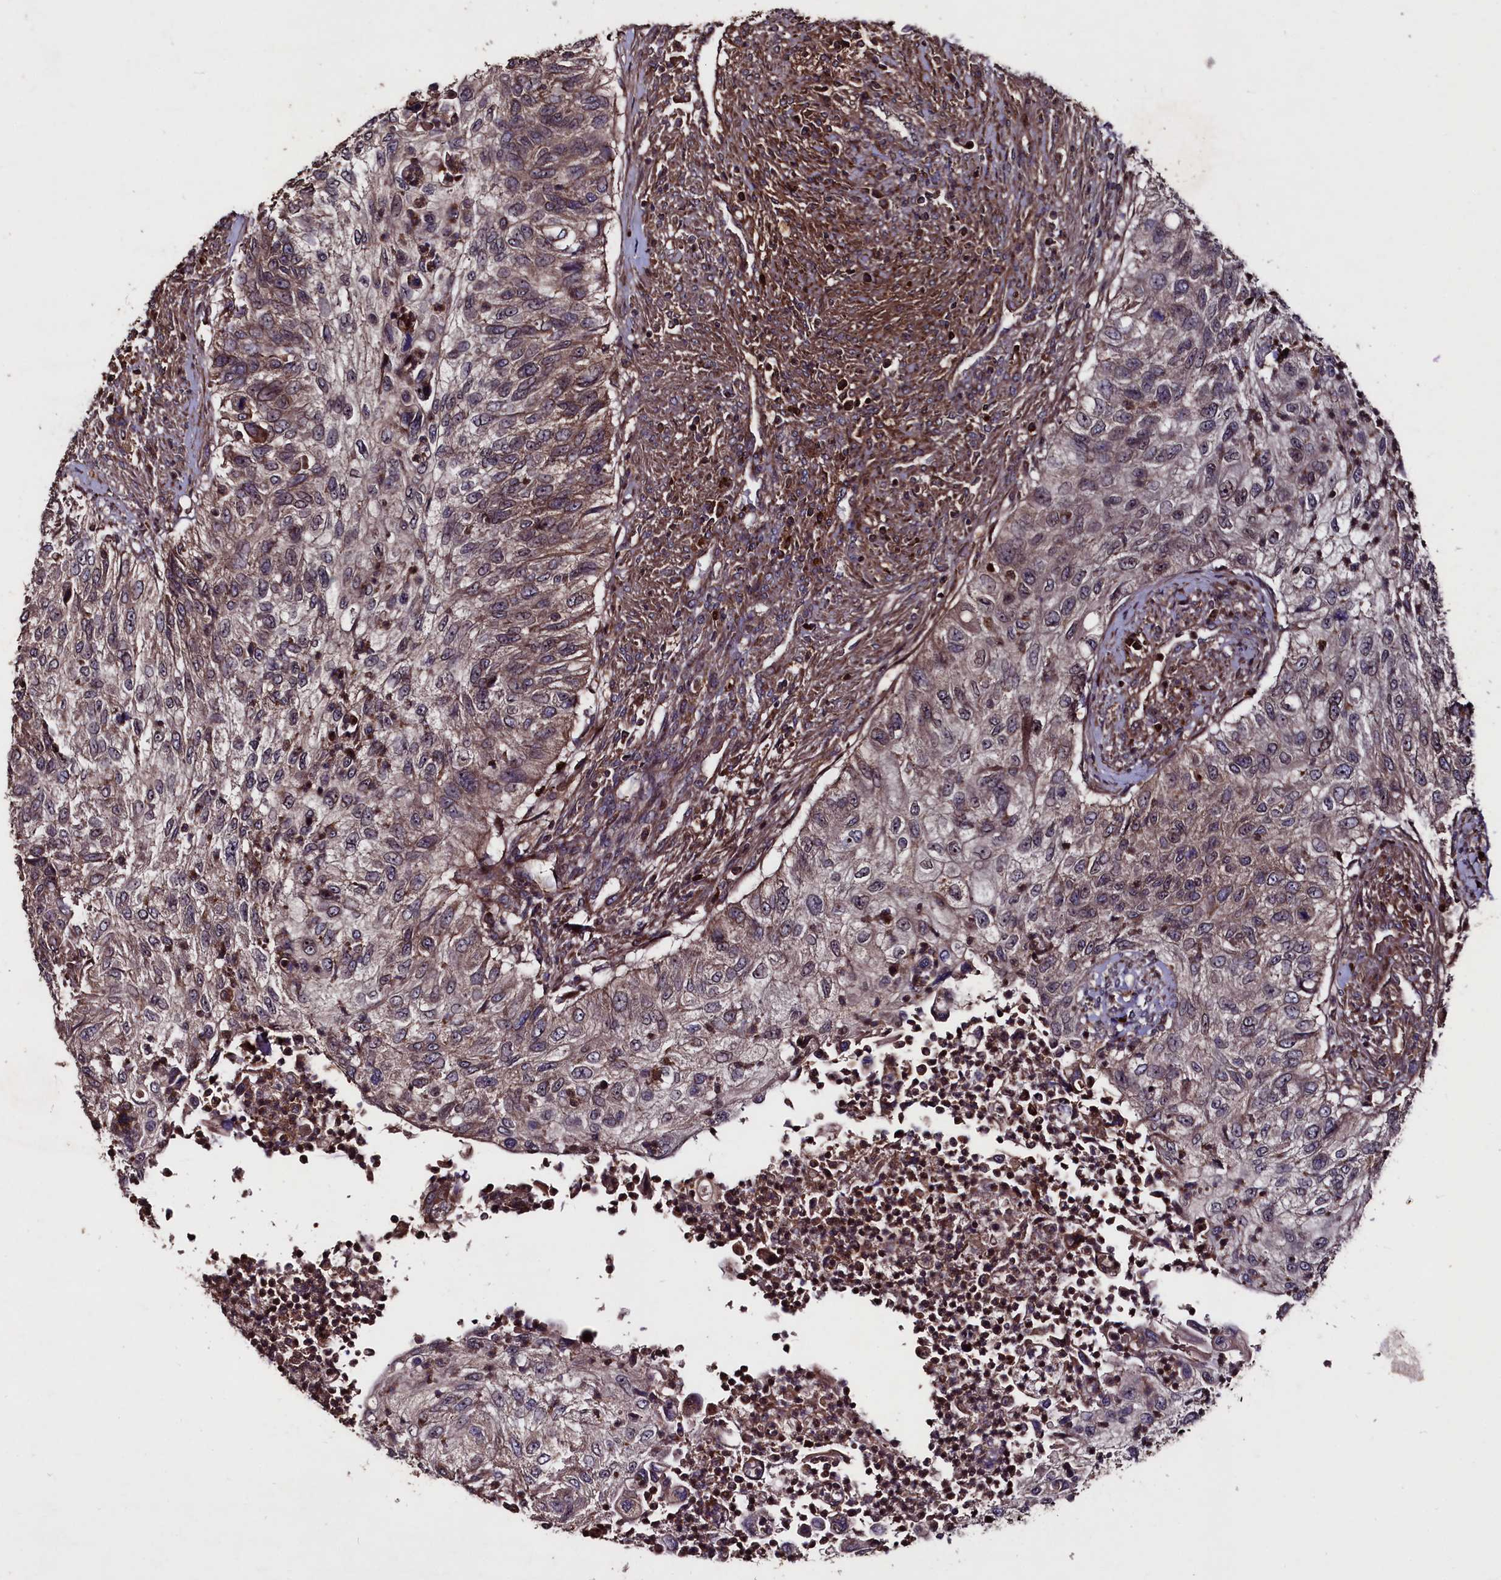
{"staining": {"intensity": "weak", "quantity": "25%-75%", "location": "cytoplasmic/membranous"}, "tissue": "urothelial cancer", "cell_type": "Tumor cells", "image_type": "cancer", "snomed": [{"axis": "morphology", "description": "Urothelial carcinoma, High grade"}, {"axis": "topography", "description": "Urinary bladder"}], "caption": "Approximately 25%-75% of tumor cells in human high-grade urothelial carcinoma reveal weak cytoplasmic/membranous protein staining as visualized by brown immunohistochemical staining.", "gene": "MYO1H", "patient": {"sex": "female", "age": 60}}